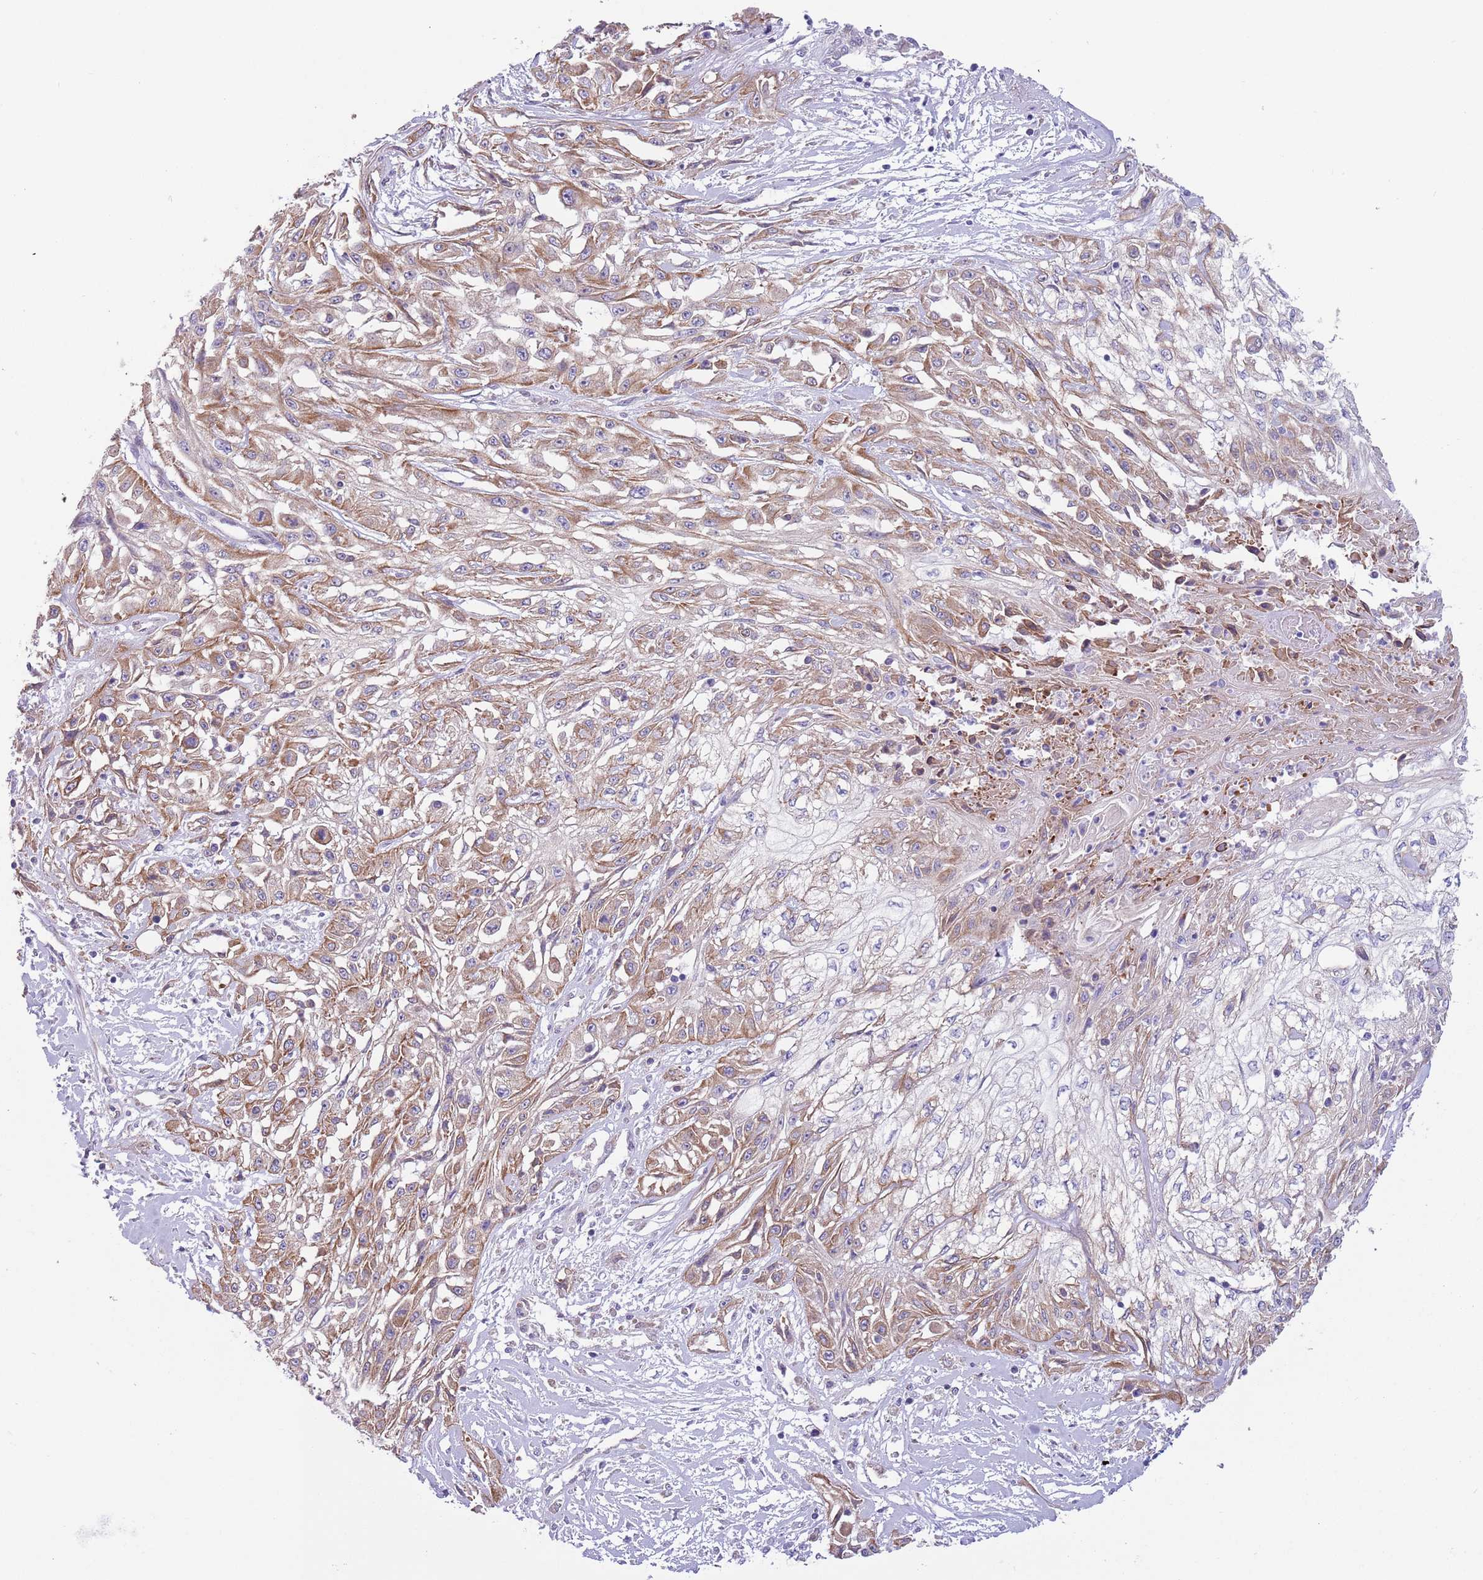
{"staining": {"intensity": "moderate", "quantity": ">75%", "location": "cytoplasmic/membranous"}, "tissue": "skin cancer", "cell_type": "Tumor cells", "image_type": "cancer", "snomed": [{"axis": "morphology", "description": "Squamous cell carcinoma, NOS"}, {"axis": "morphology", "description": "Squamous cell carcinoma, metastatic, NOS"}, {"axis": "topography", "description": "Skin"}, {"axis": "topography", "description": "Lymph node"}], "caption": "Moderate cytoplasmic/membranous positivity is present in about >75% of tumor cells in skin squamous cell carcinoma.", "gene": "RBP3", "patient": {"sex": "male", "age": 75}}